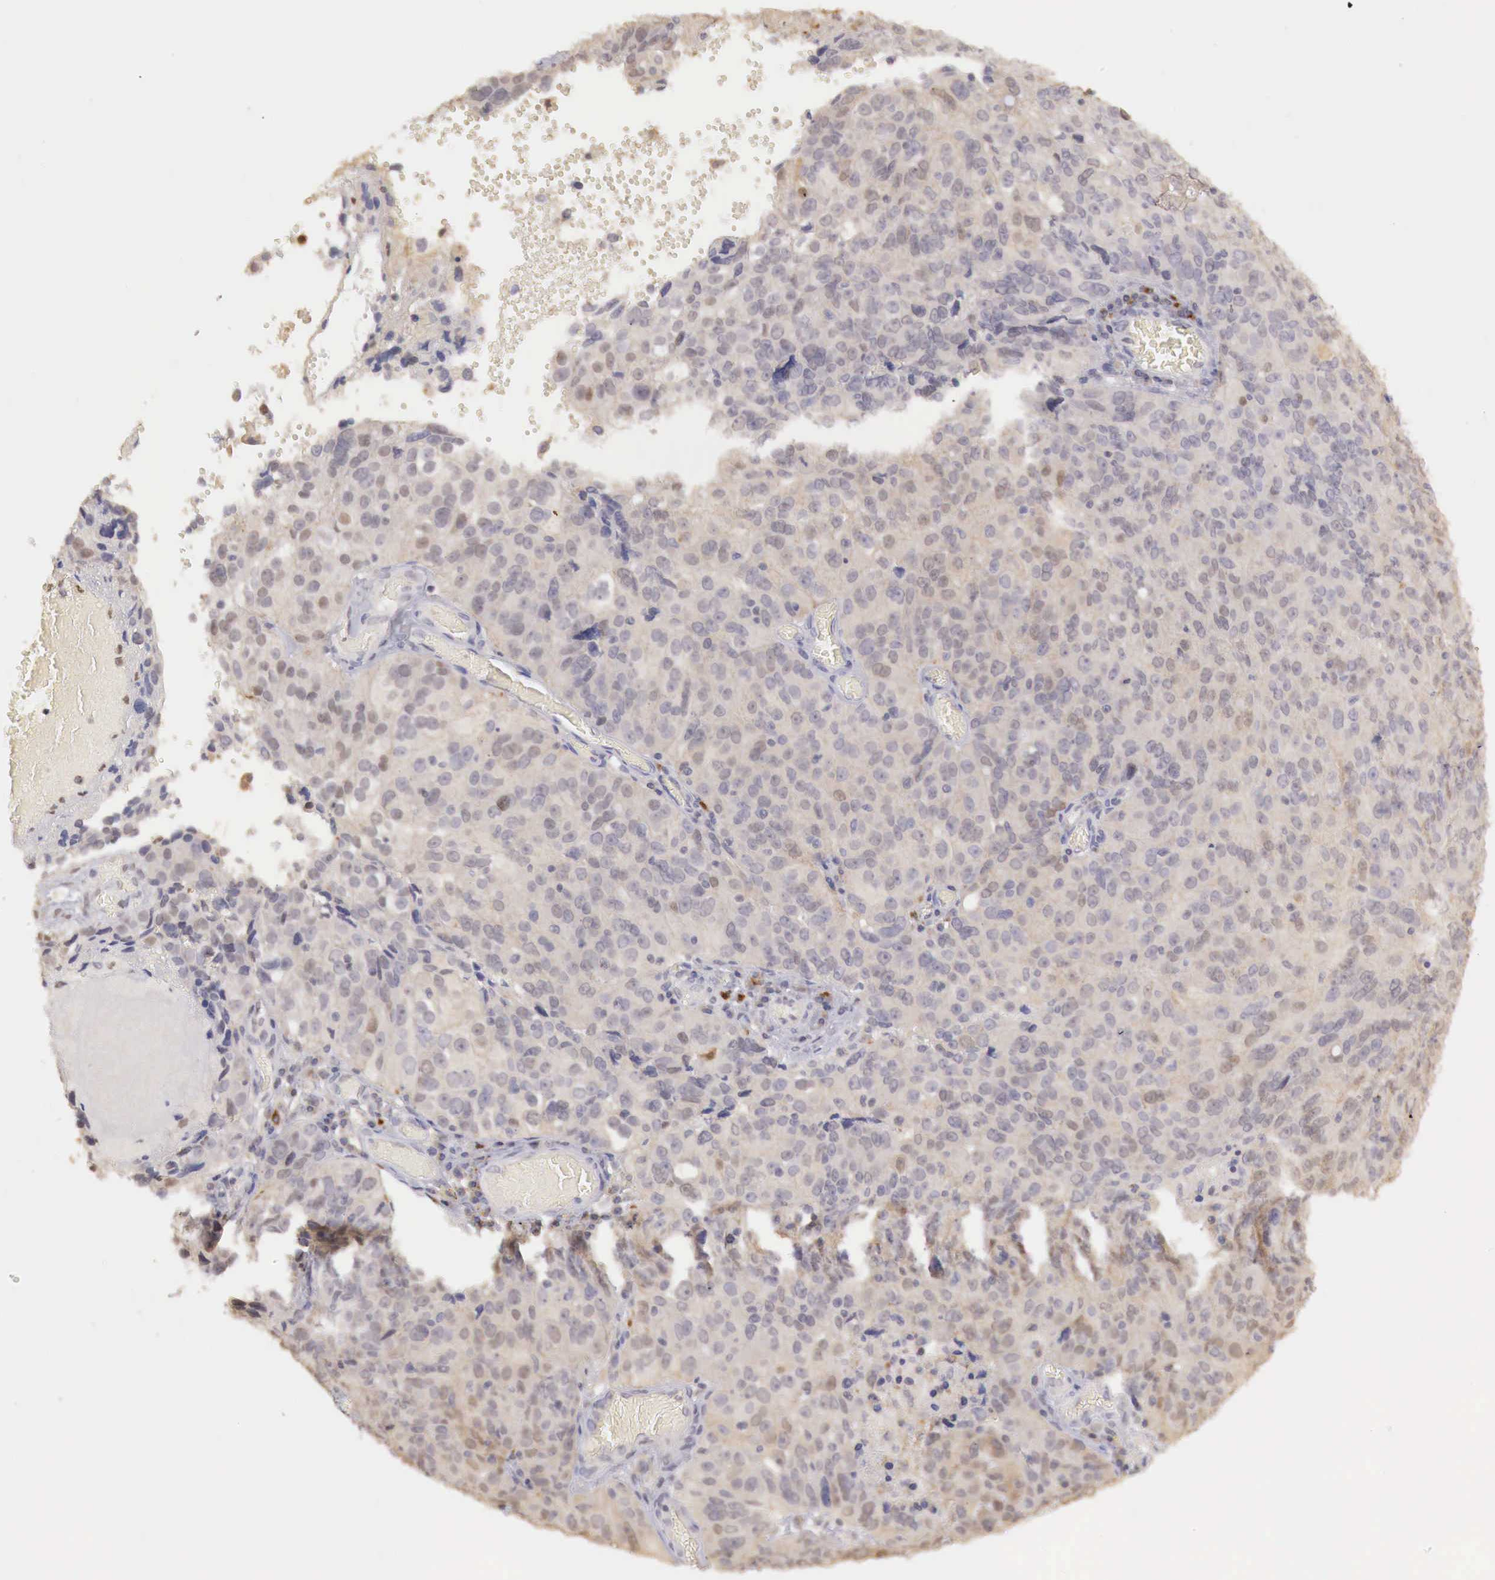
{"staining": {"intensity": "weak", "quantity": ">75%", "location": "cytoplasmic/membranous"}, "tissue": "ovarian cancer", "cell_type": "Tumor cells", "image_type": "cancer", "snomed": [{"axis": "morphology", "description": "Carcinoma, endometroid"}, {"axis": "topography", "description": "Ovary"}], "caption": "Immunohistochemical staining of ovarian cancer shows weak cytoplasmic/membranous protein positivity in about >75% of tumor cells.", "gene": "TBC1D9", "patient": {"sex": "female", "age": 75}}